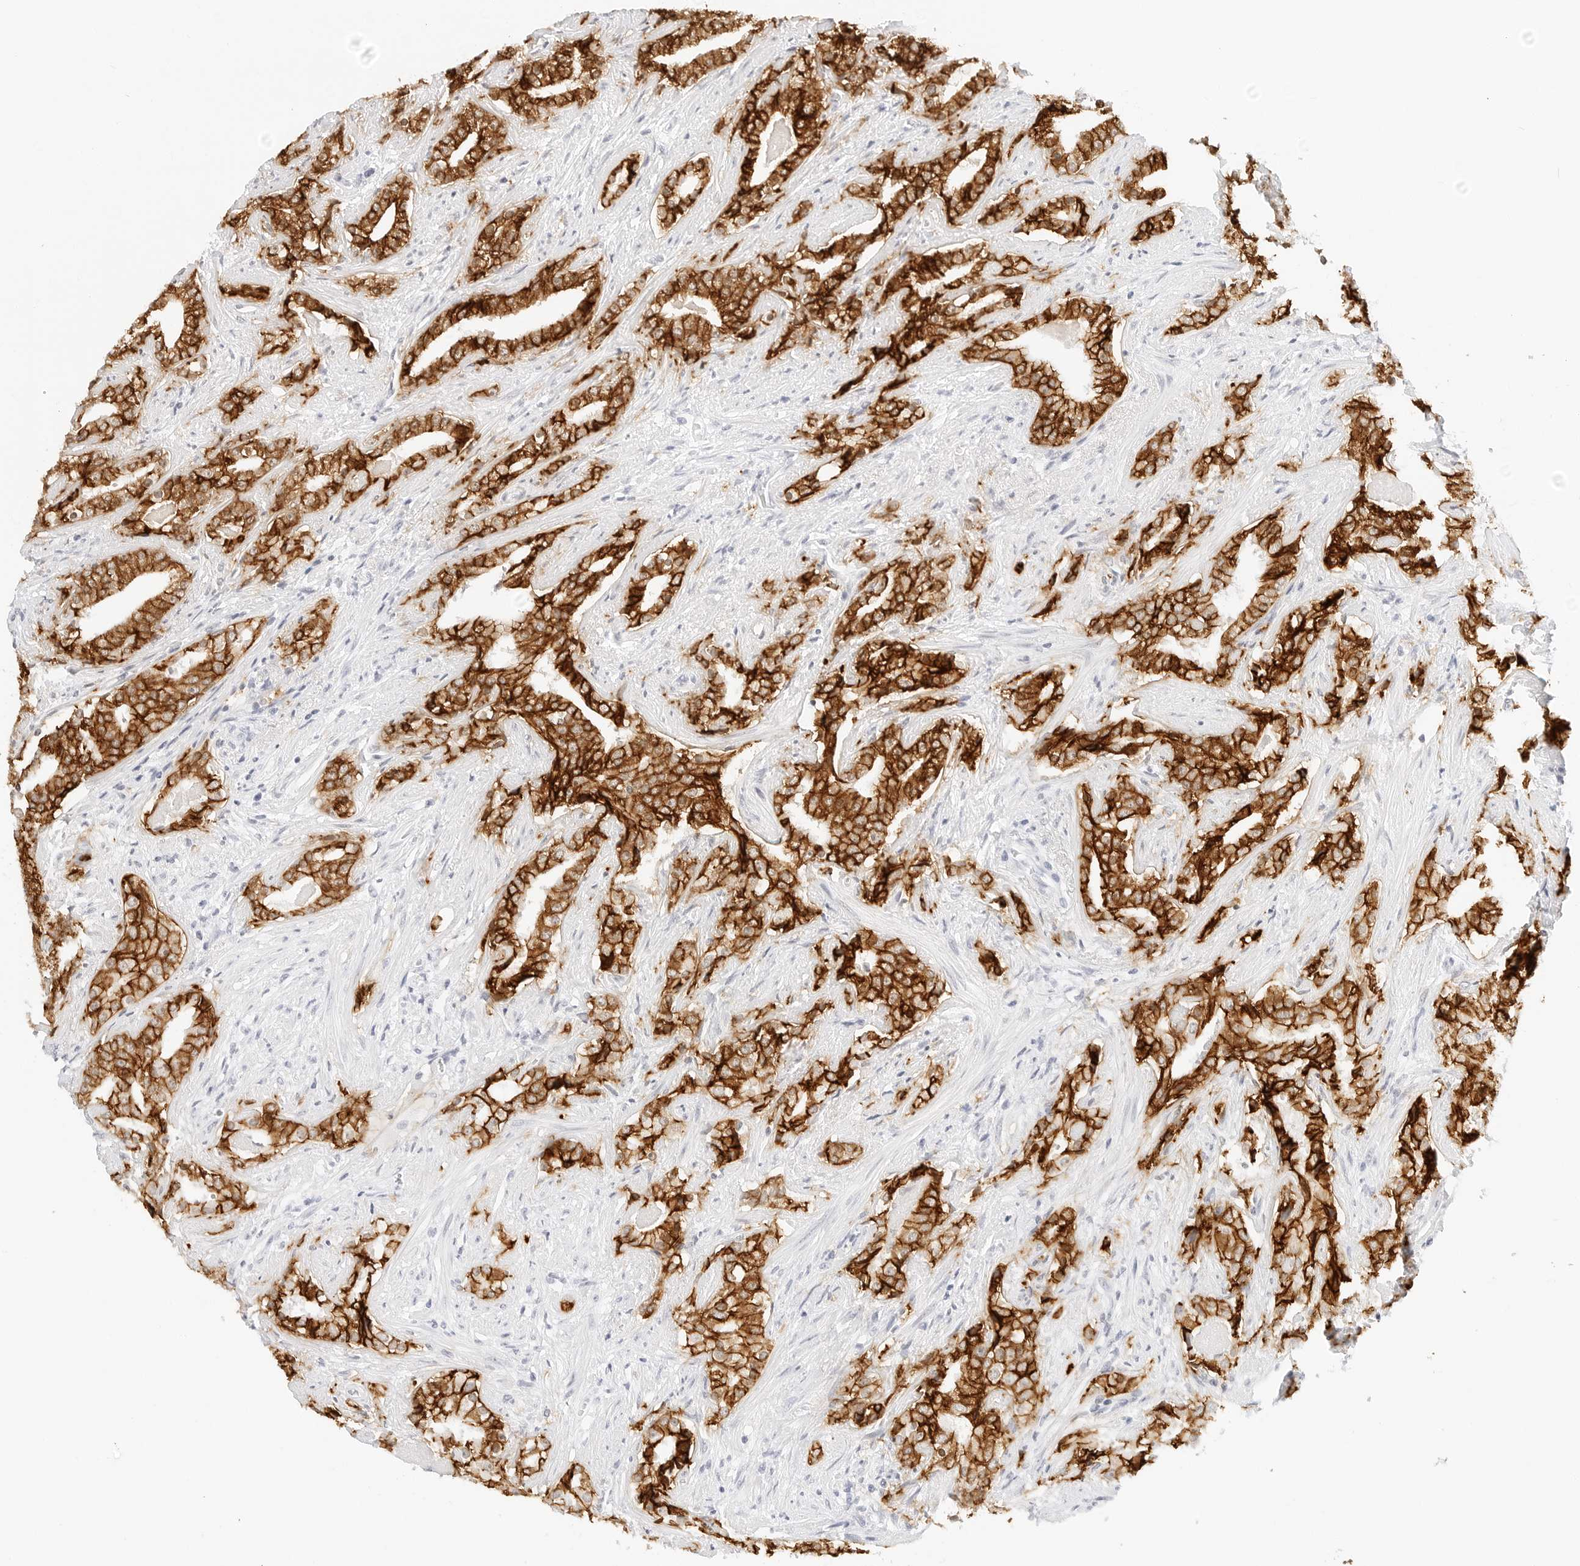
{"staining": {"intensity": "strong", "quantity": ">75%", "location": "cytoplasmic/membranous"}, "tissue": "prostate cancer", "cell_type": "Tumor cells", "image_type": "cancer", "snomed": [{"axis": "morphology", "description": "Adenocarcinoma, Low grade"}, {"axis": "topography", "description": "Prostate"}], "caption": "About >75% of tumor cells in adenocarcinoma (low-grade) (prostate) display strong cytoplasmic/membranous protein positivity as visualized by brown immunohistochemical staining.", "gene": "CDH1", "patient": {"sex": "male", "age": 67}}